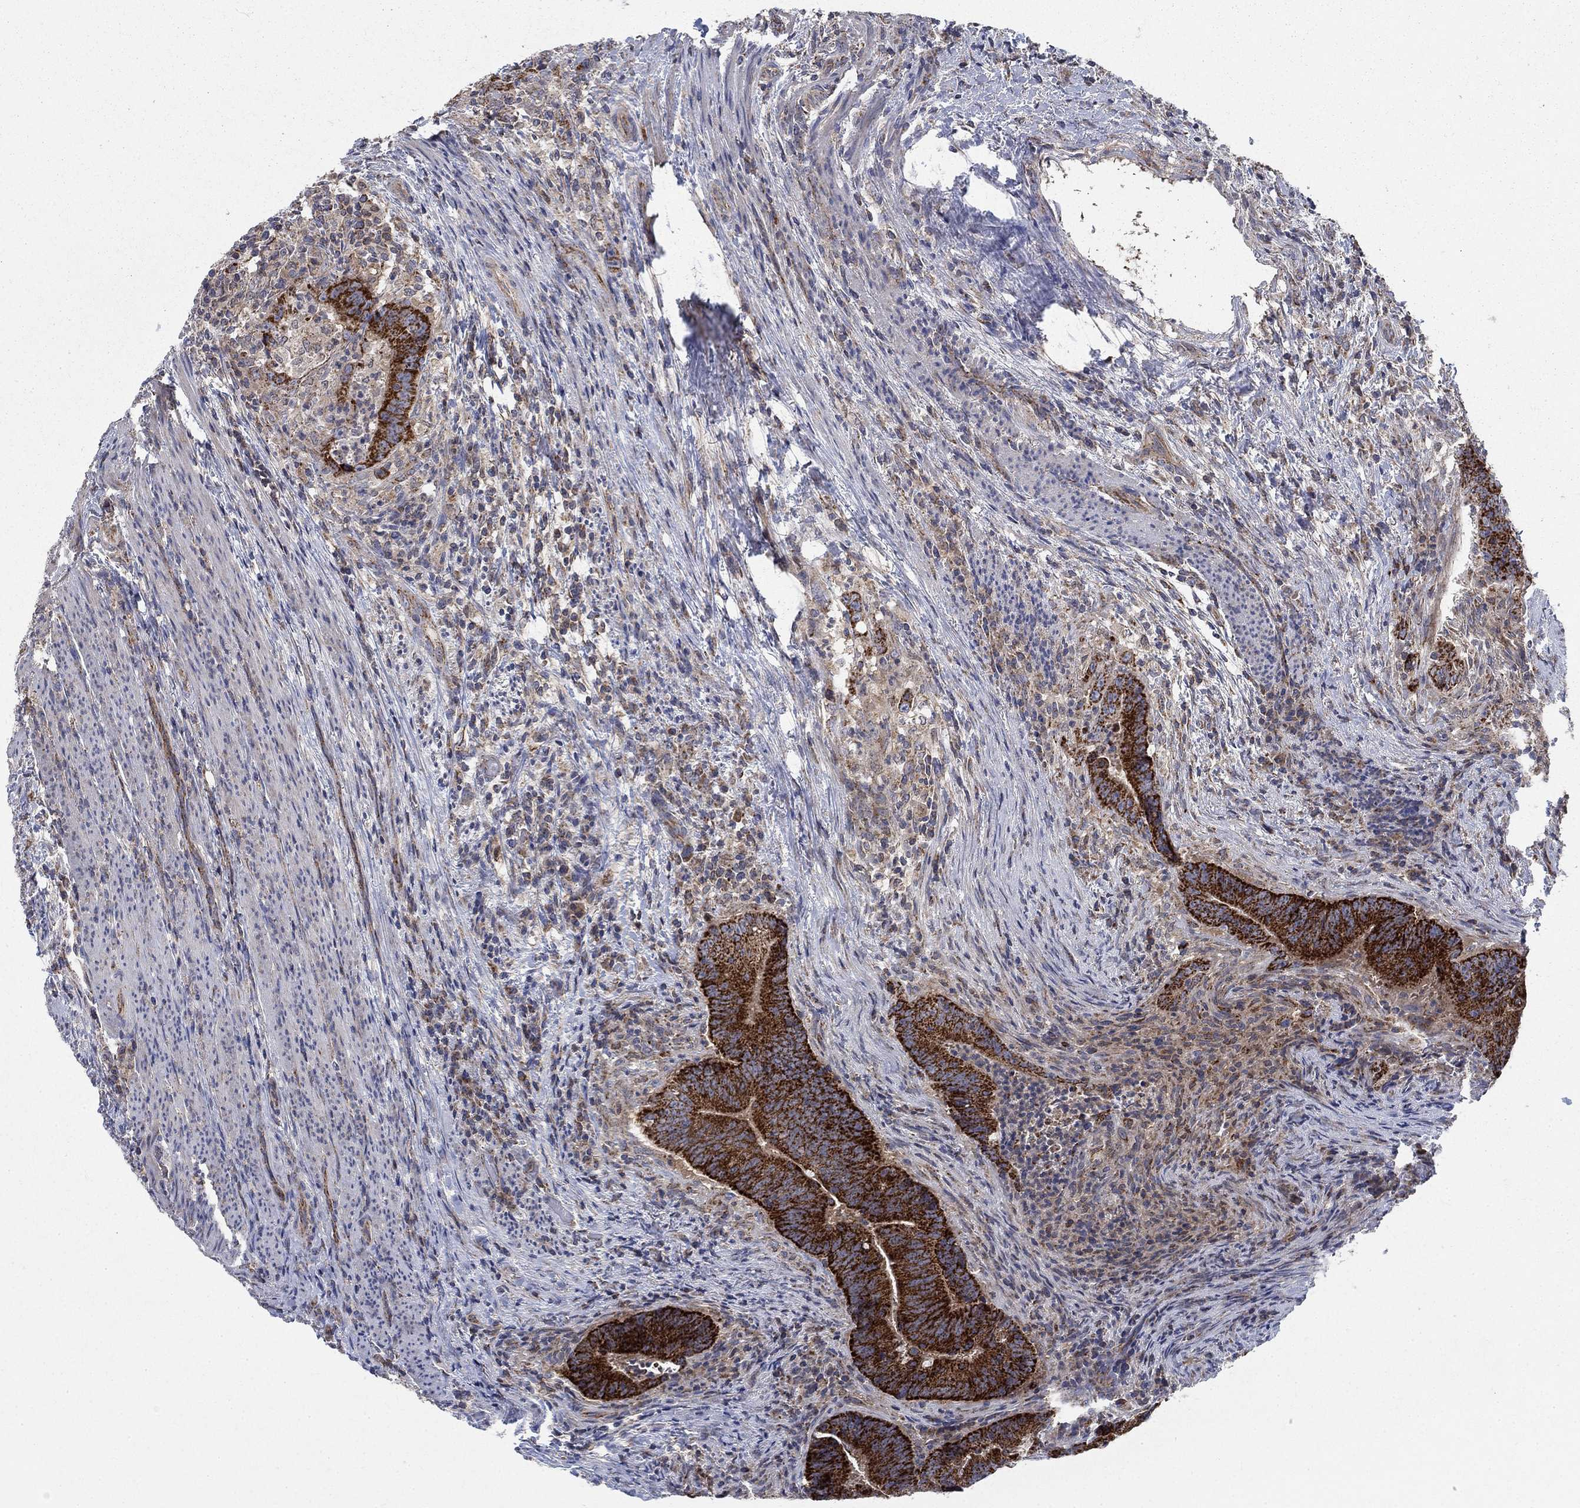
{"staining": {"intensity": "strong", "quantity": ">75%", "location": "cytoplasmic/membranous"}, "tissue": "colorectal cancer", "cell_type": "Tumor cells", "image_type": "cancer", "snomed": [{"axis": "morphology", "description": "Adenocarcinoma, NOS"}, {"axis": "topography", "description": "Colon"}], "caption": "Human colorectal cancer (adenocarcinoma) stained with a brown dye shows strong cytoplasmic/membranous positive positivity in about >75% of tumor cells.", "gene": "NME7", "patient": {"sex": "female", "age": 87}}